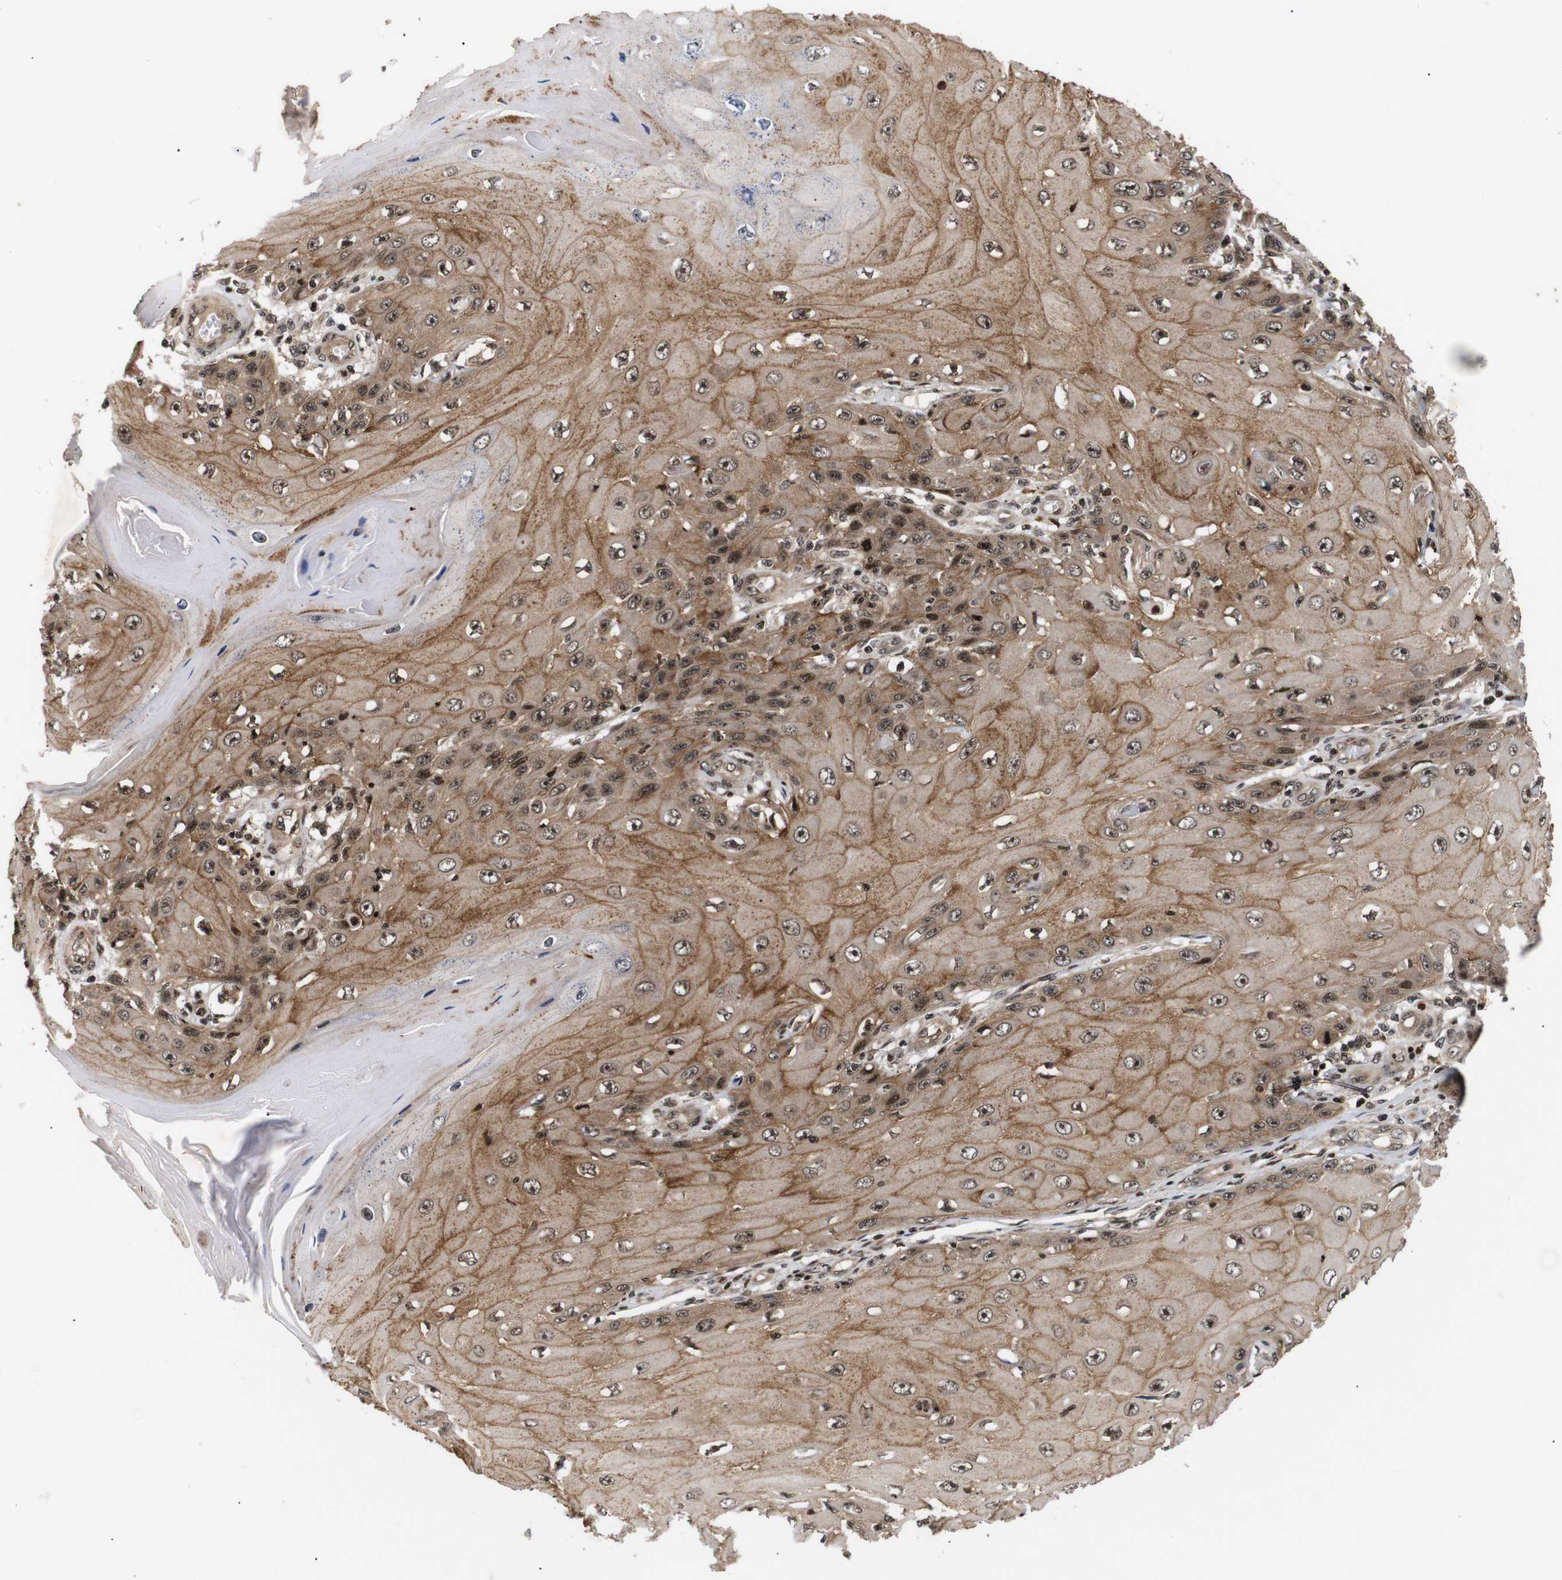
{"staining": {"intensity": "moderate", "quantity": ">75%", "location": "cytoplasmic/membranous,nuclear"}, "tissue": "skin cancer", "cell_type": "Tumor cells", "image_type": "cancer", "snomed": [{"axis": "morphology", "description": "Squamous cell carcinoma, NOS"}, {"axis": "topography", "description": "Skin"}], "caption": "Protein expression analysis of human squamous cell carcinoma (skin) reveals moderate cytoplasmic/membranous and nuclear staining in about >75% of tumor cells.", "gene": "KIF23", "patient": {"sex": "female", "age": 73}}